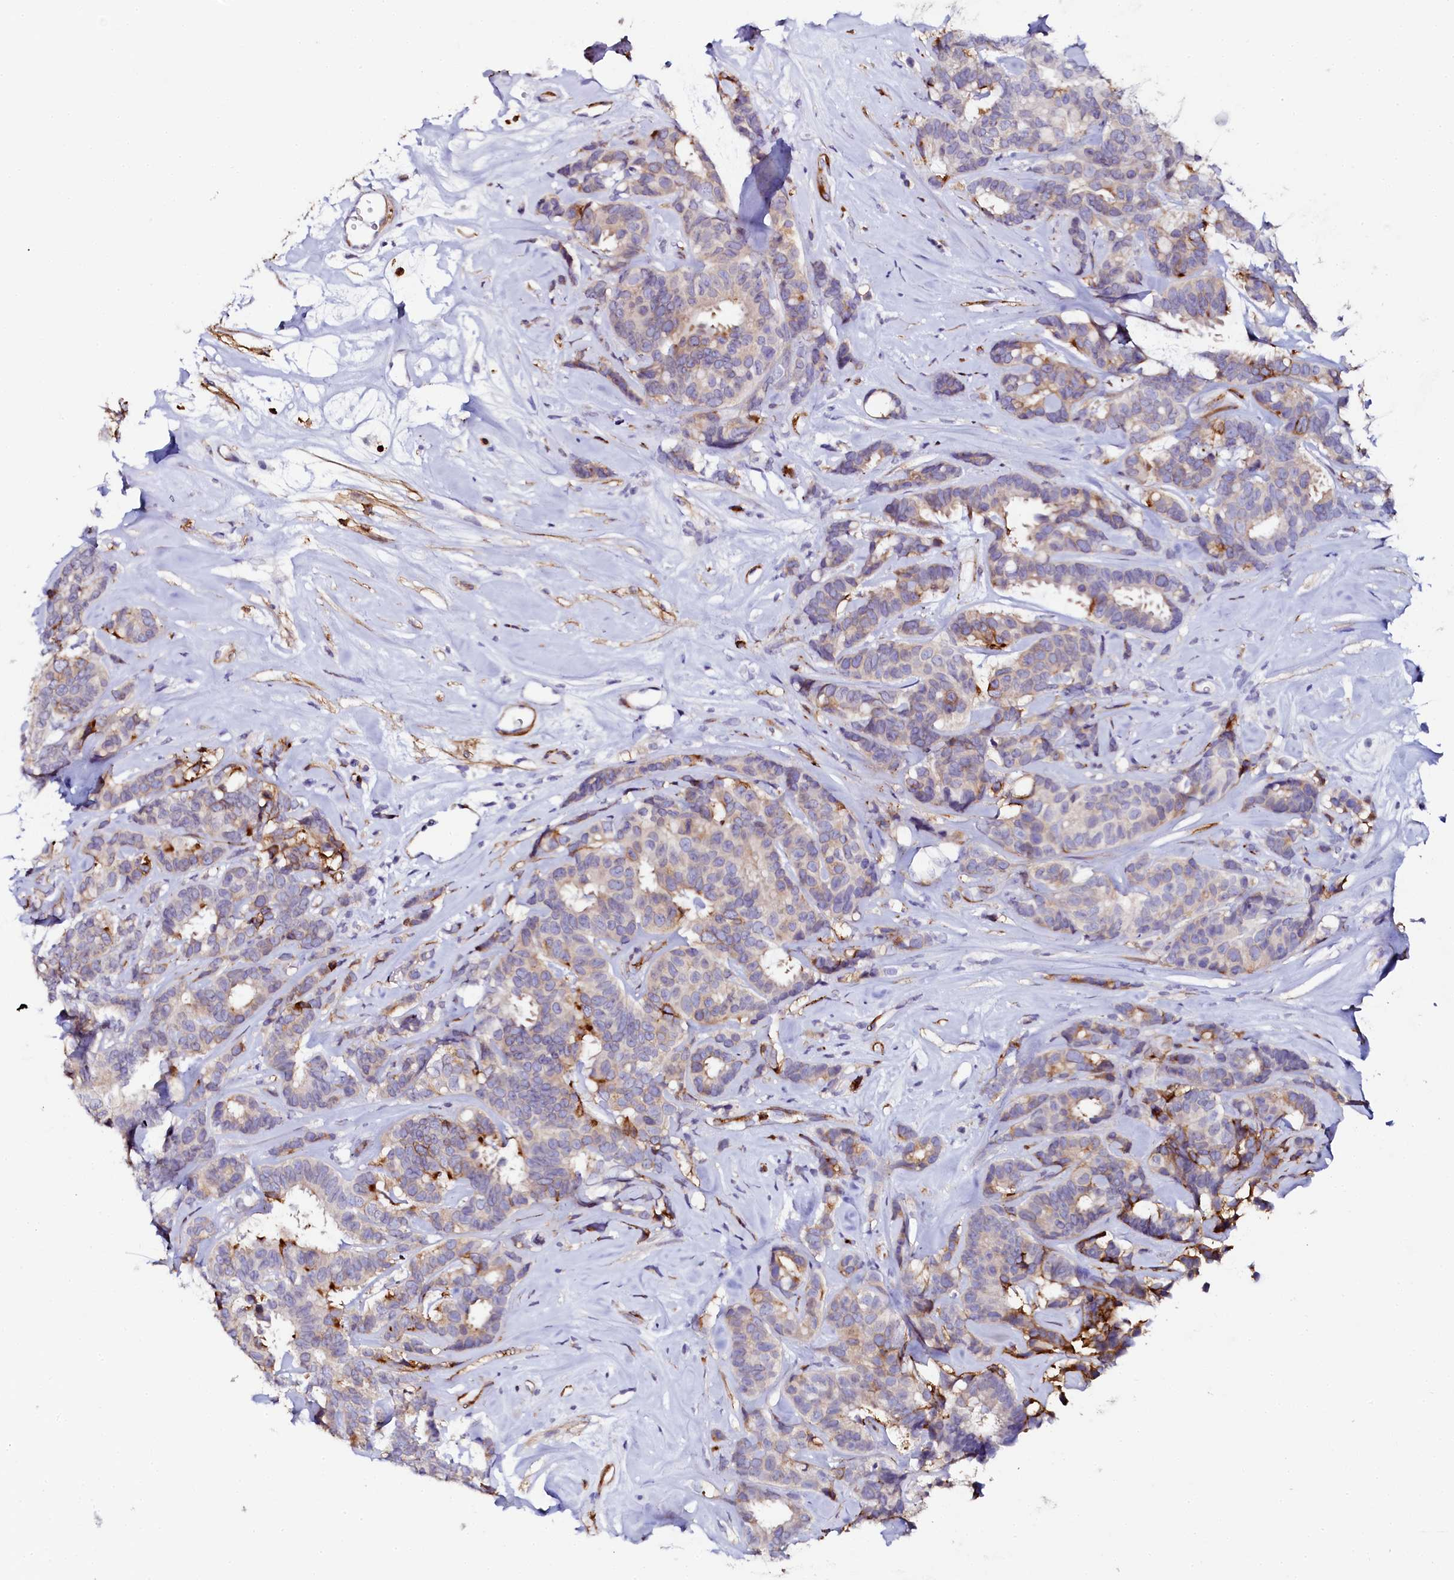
{"staining": {"intensity": "weak", "quantity": "25%-75%", "location": "cytoplasmic/membranous"}, "tissue": "breast cancer", "cell_type": "Tumor cells", "image_type": "cancer", "snomed": [{"axis": "morphology", "description": "Duct carcinoma"}, {"axis": "topography", "description": "Breast"}], "caption": "Human breast cancer stained with a protein marker exhibits weak staining in tumor cells.", "gene": "AAAS", "patient": {"sex": "female", "age": 87}}